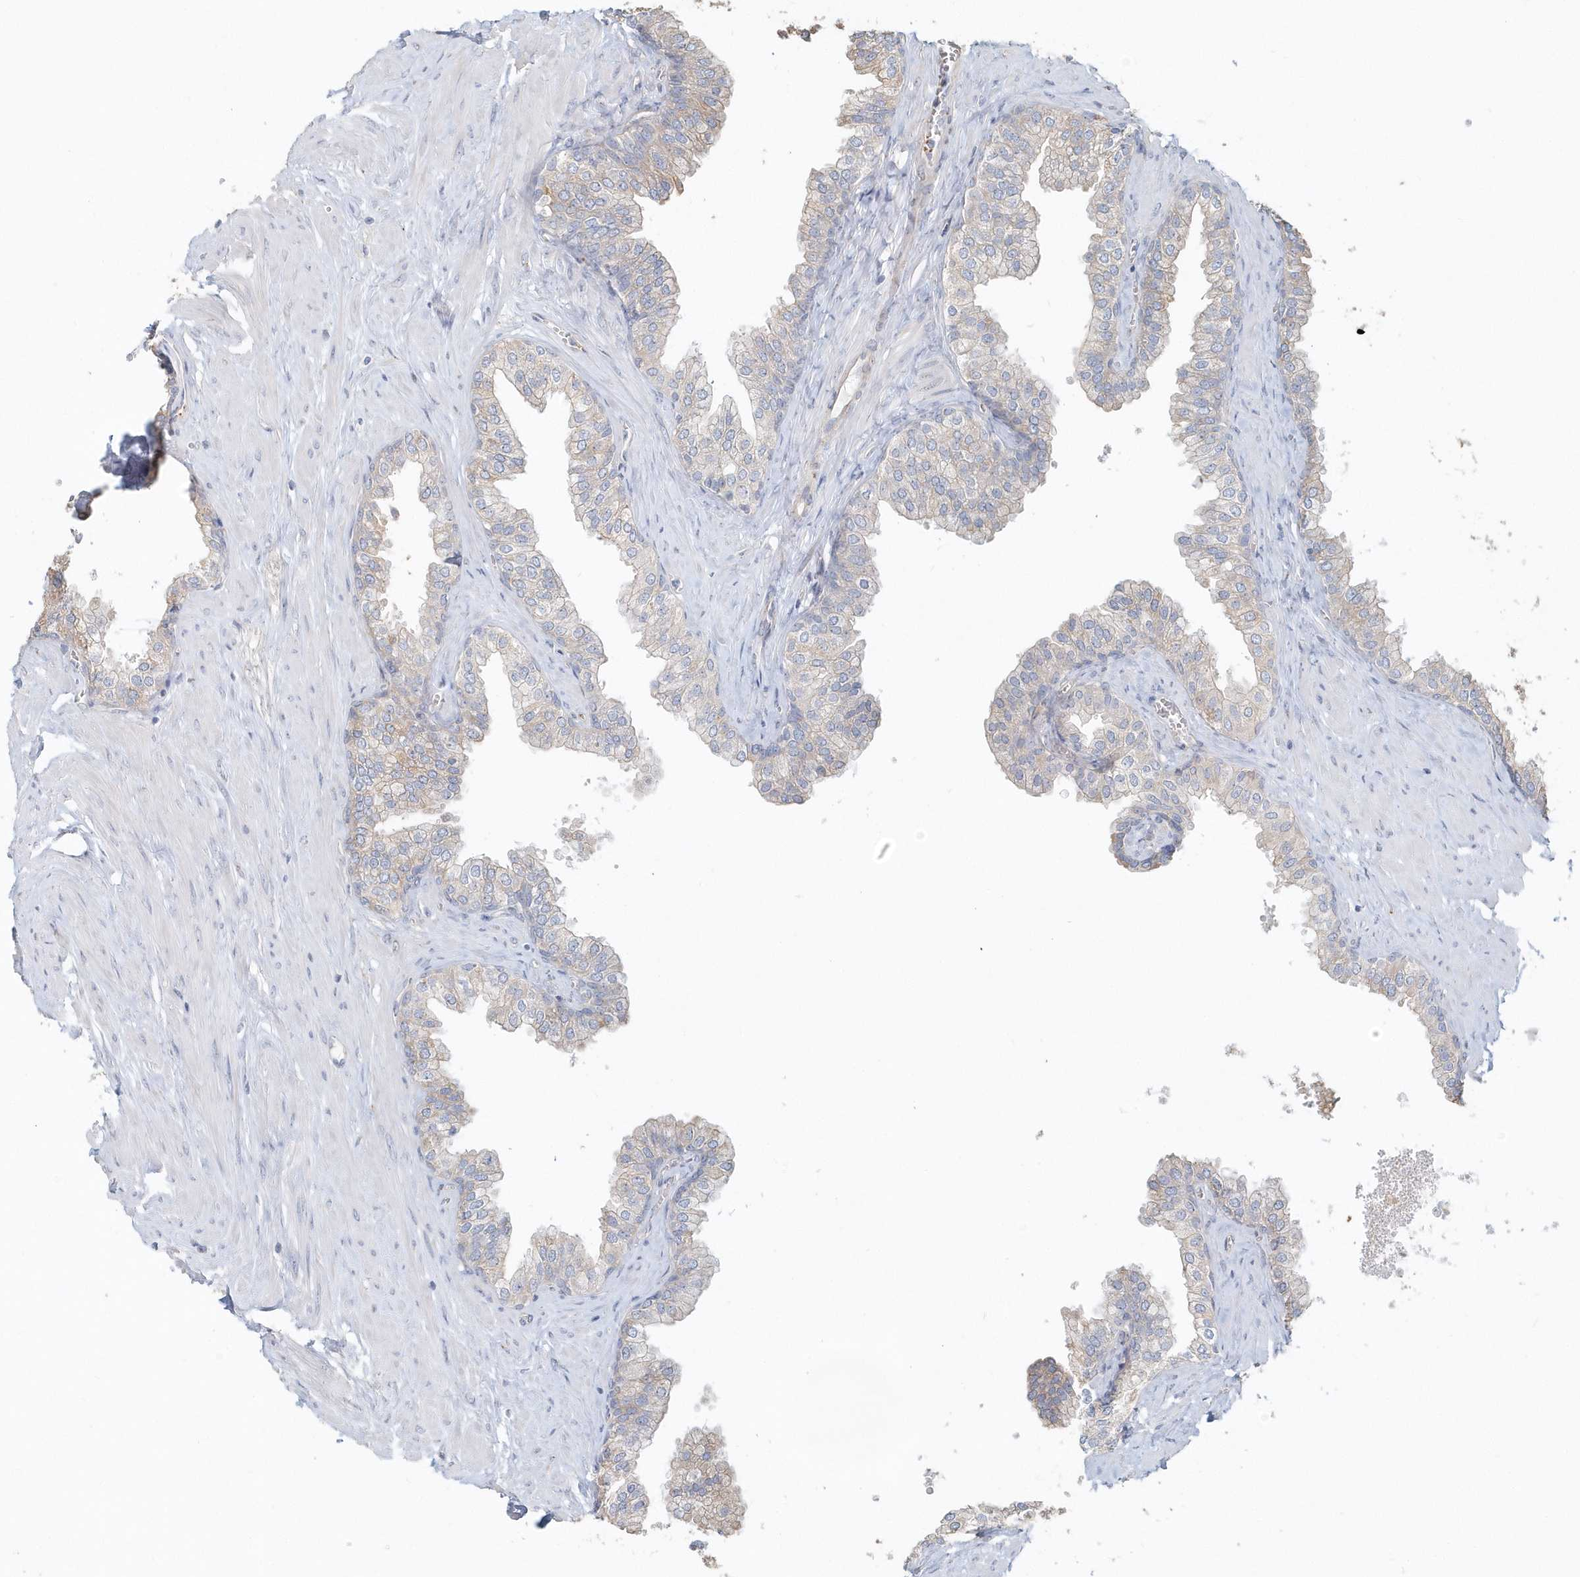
{"staining": {"intensity": "weak", "quantity": "<25%", "location": "cytoplasmic/membranous"}, "tissue": "prostate", "cell_type": "Glandular cells", "image_type": "normal", "snomed": [{"axis": "morphology", "description": "Normal tissue, NOS"}, {"axis": "morphology", "description": "Urothelial carcinoma, Low grade"}, {"axis": "topography", "description": "Urinary bladder"}, {"axis": "topography", "description": "Prostate"}], "caption": "A photomicrograph of human prostate is negative for staining in glandular cells.", "gene": "MMRN1", "patient": {"sex": "male", "age": 60}}